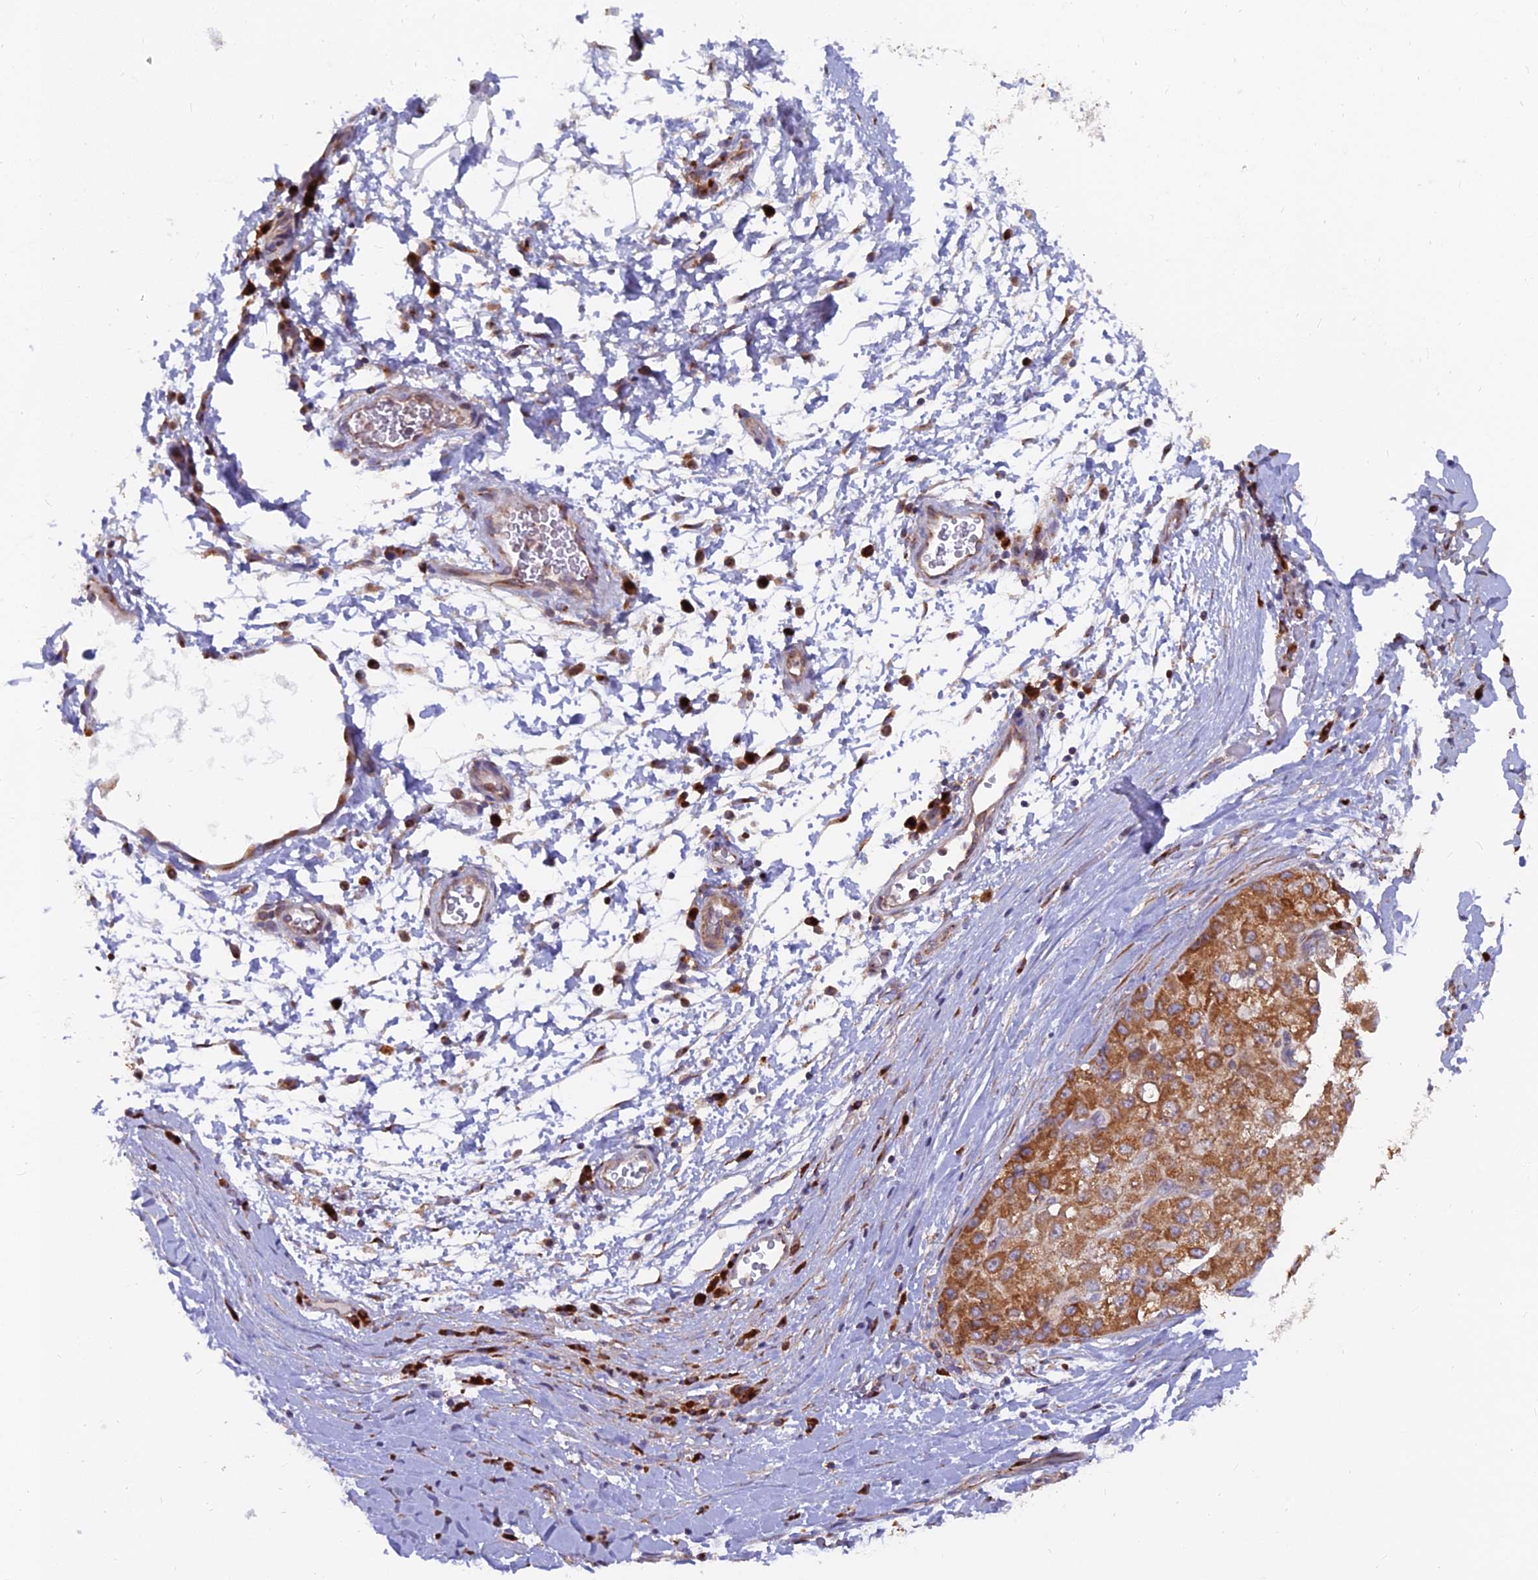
{"staining": {"intensity": "moderate", "quantity": ">75%", "location": "cytoplasmic/membranous"}, "tissue": "liver cancer", "cell_type": "Tumor cells", "image_type": "cancer", "snomed": [{"axis": "morphology", "description": "Carcinoma, Hepatocellular, NOS"}, {"axis": "topography", "description": "Liver"}], "caption": "The image displays a brown stain indicating the presence of a protein in the cytoplasmic/membranous of tumor cells in liver cancer (hepatocellular carcinoma).", "gene": "TBC1D20", "patient": {"sex": "male", "age": 80}}